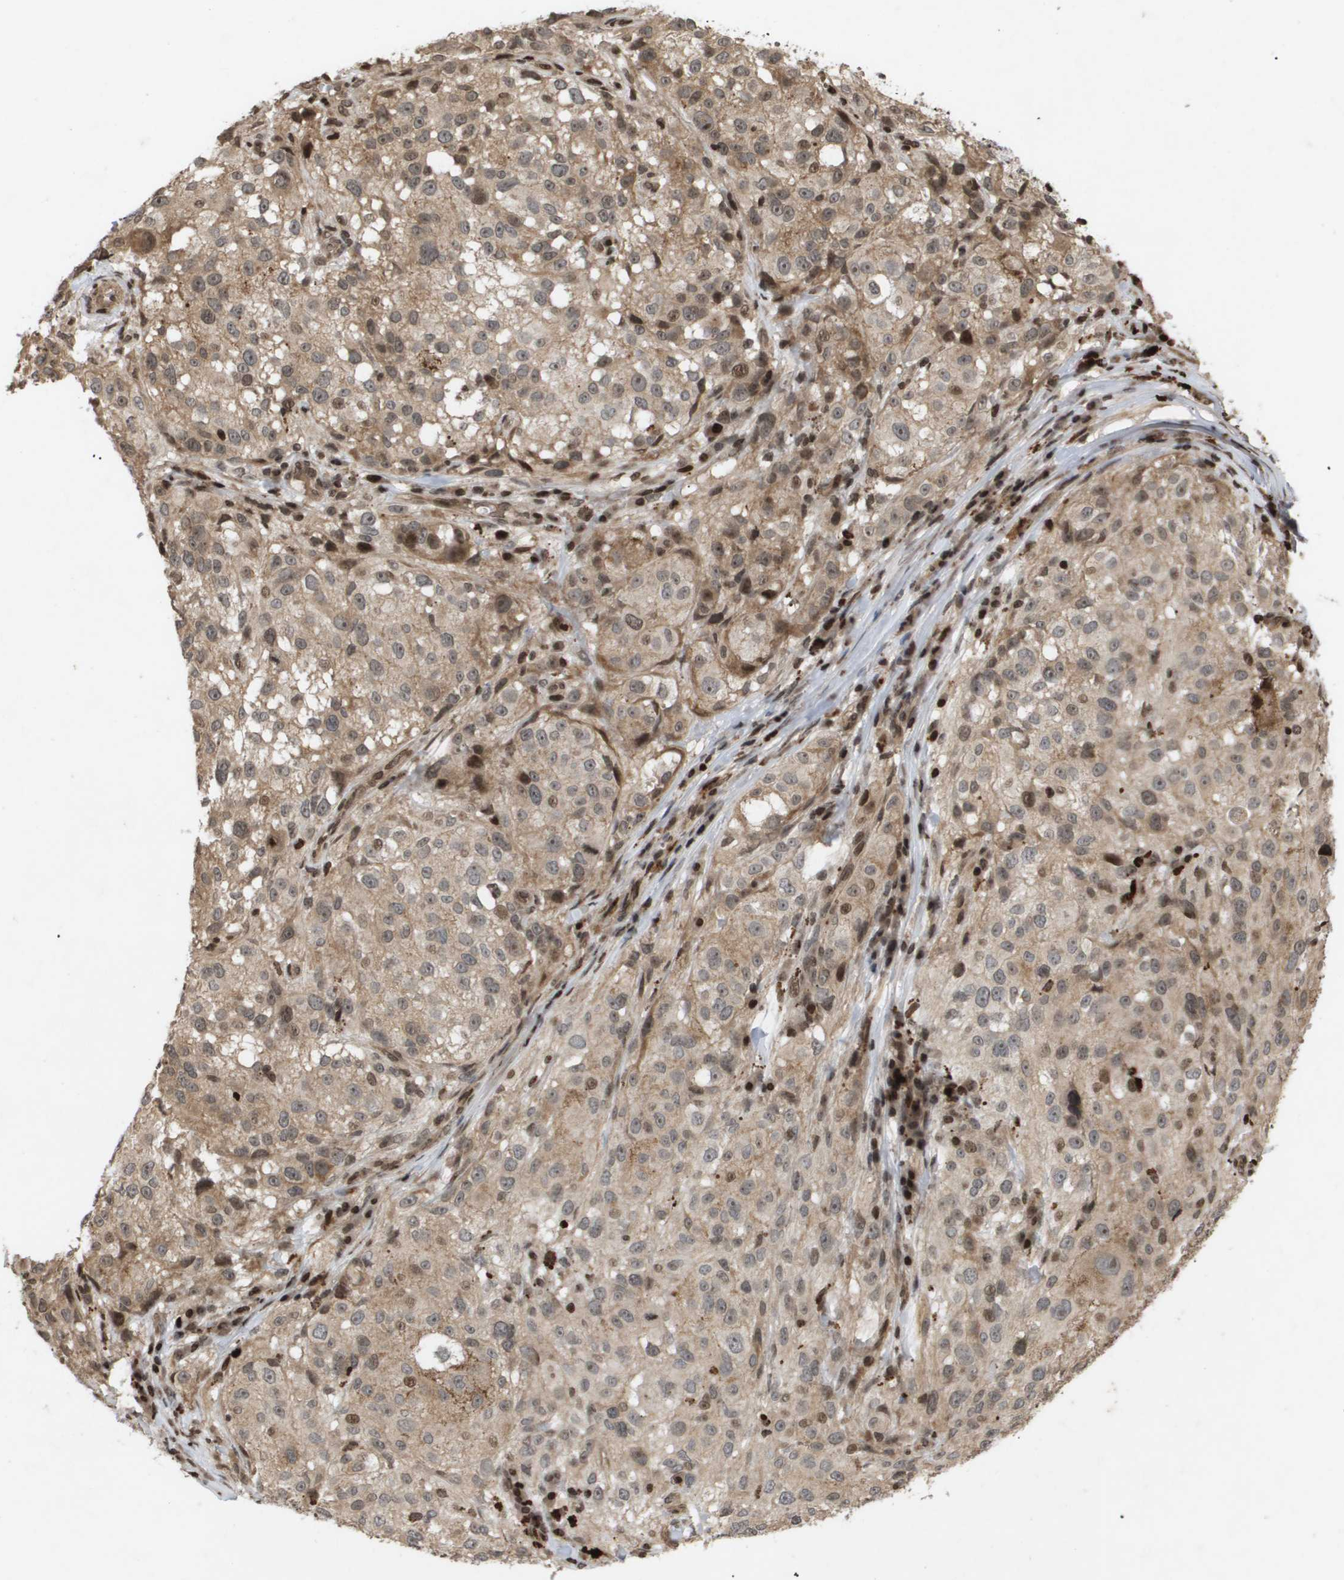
{"staining": {"intensity": "moderate", "quantity": ">75%", "location": "cytoplasmic/membranous"}, "tissue": "melanoma", "cell_type": "Tumor cells", "image_type": "cancer", "snomed": [{"axis": "morphology", "description": "Necrosis, NOS"}, {"axis": "morphology", "description": "Malignant melanoma, NOS"}, {"axis": "topography", "description": "Skin"}], "caption": "Brown immunohistochemical staining in melanoma displays moderate cytoplasmic/membranous expression in about >75% of tumor cells.", "gene": "HSPA6", "patient": {"sex": "female", "age": 87}}